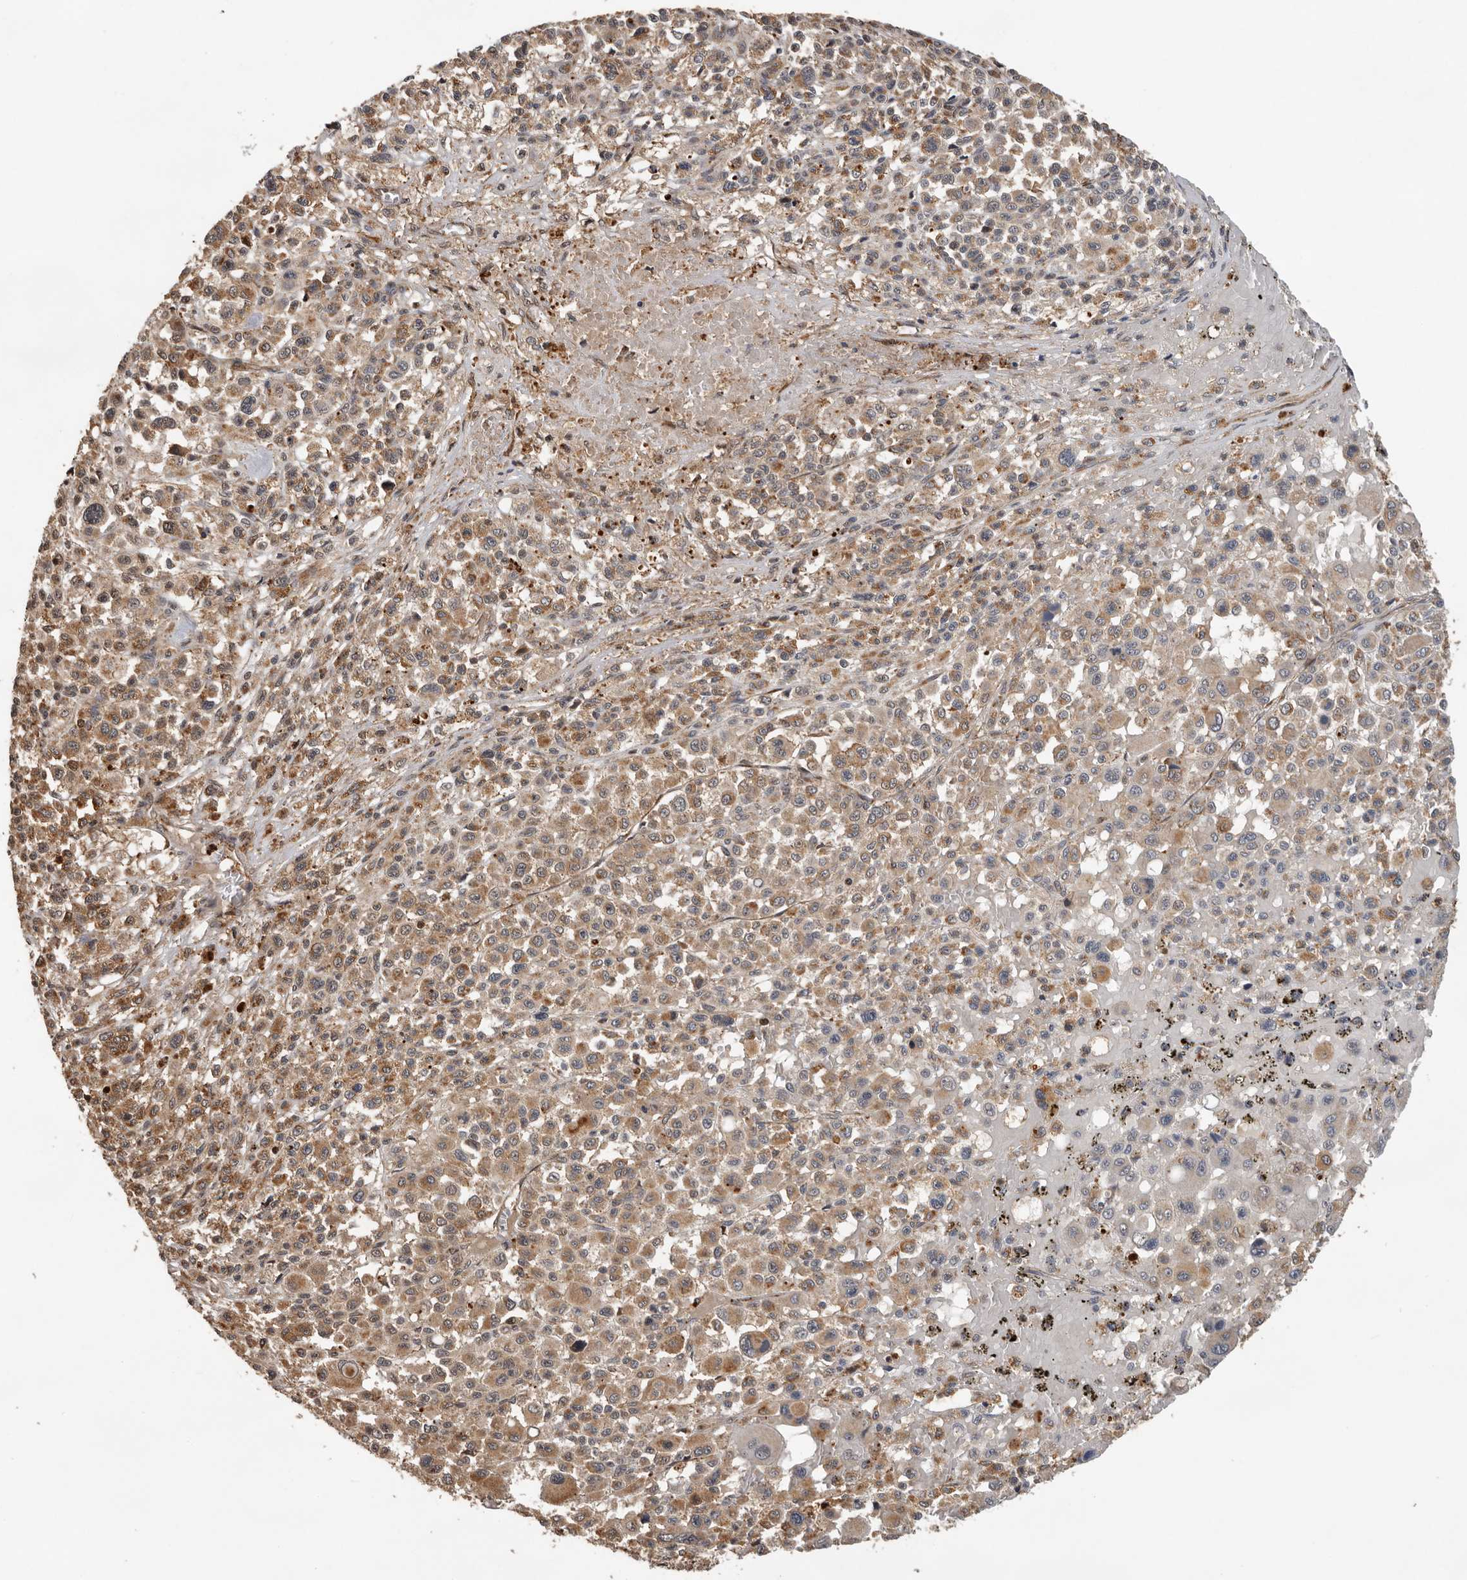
{"staining": {"intensity": "moderate", "quantity": ">75%", "location": "cytoplasmic/membranous"}, "tissue": "melanoma", "cell_type": "Tumor cells", "image_type": "cancer", "snomed": [{"axis": "morphology", "description": "Malignant melanoma, Metastatic site"}, {"axis": "topography", "description": "Skin"}], "caption": "An IHC micrograph of tumor tissue is shown. Protein staining in brown labels moderate cytoplasmic/membranous positivity in malignant melanoma (metastatic site) within tumor cells.", "gene": "RNF157", "patient": {"sex": "female", "age": 74}}